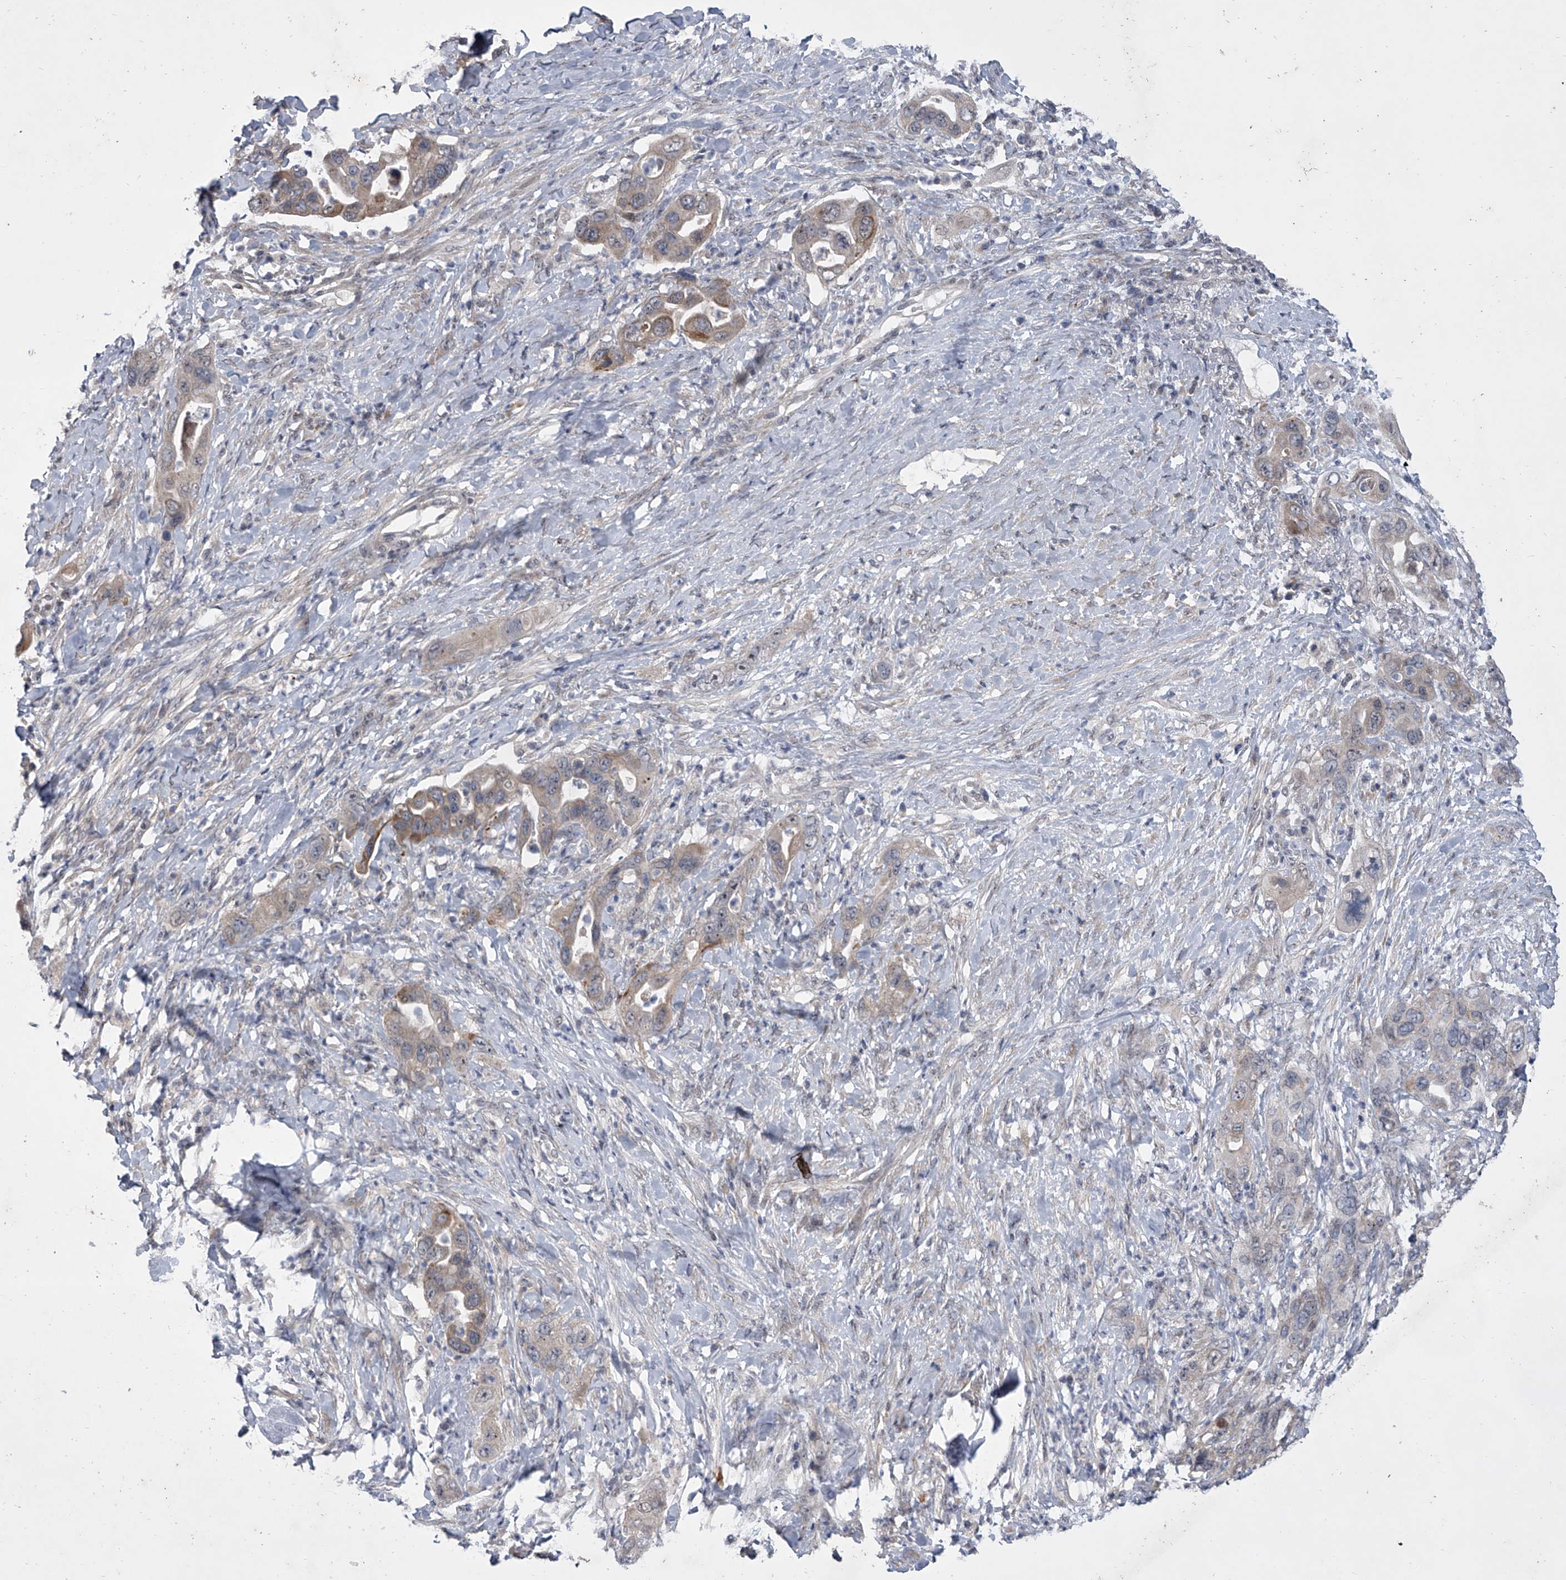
{"staining": {"intensity": "weak", "quantity": "25%-75%", "location": "cytoplasmic/membranous,nuclear"}, "tissue": "pancreatic cancer", "cell_type": "Tumor cells", "image_type": "cancer", "snomed": [{"axis": "morphology", "description": "Adenocarcinoma, NOS"}, {"axis": "topography", "description": "Pancreas"}], "caption": "Approximately 25%-75% of tumor cells in pancreatic cancer (adenocarcinoma) exhibit weak cytoplasmic/membranous and nuclear protein positivity as visualized by brown immunohistochemical staining.", "gene": "HEATR6", "patient": {"sex": "female", "age": 71}}